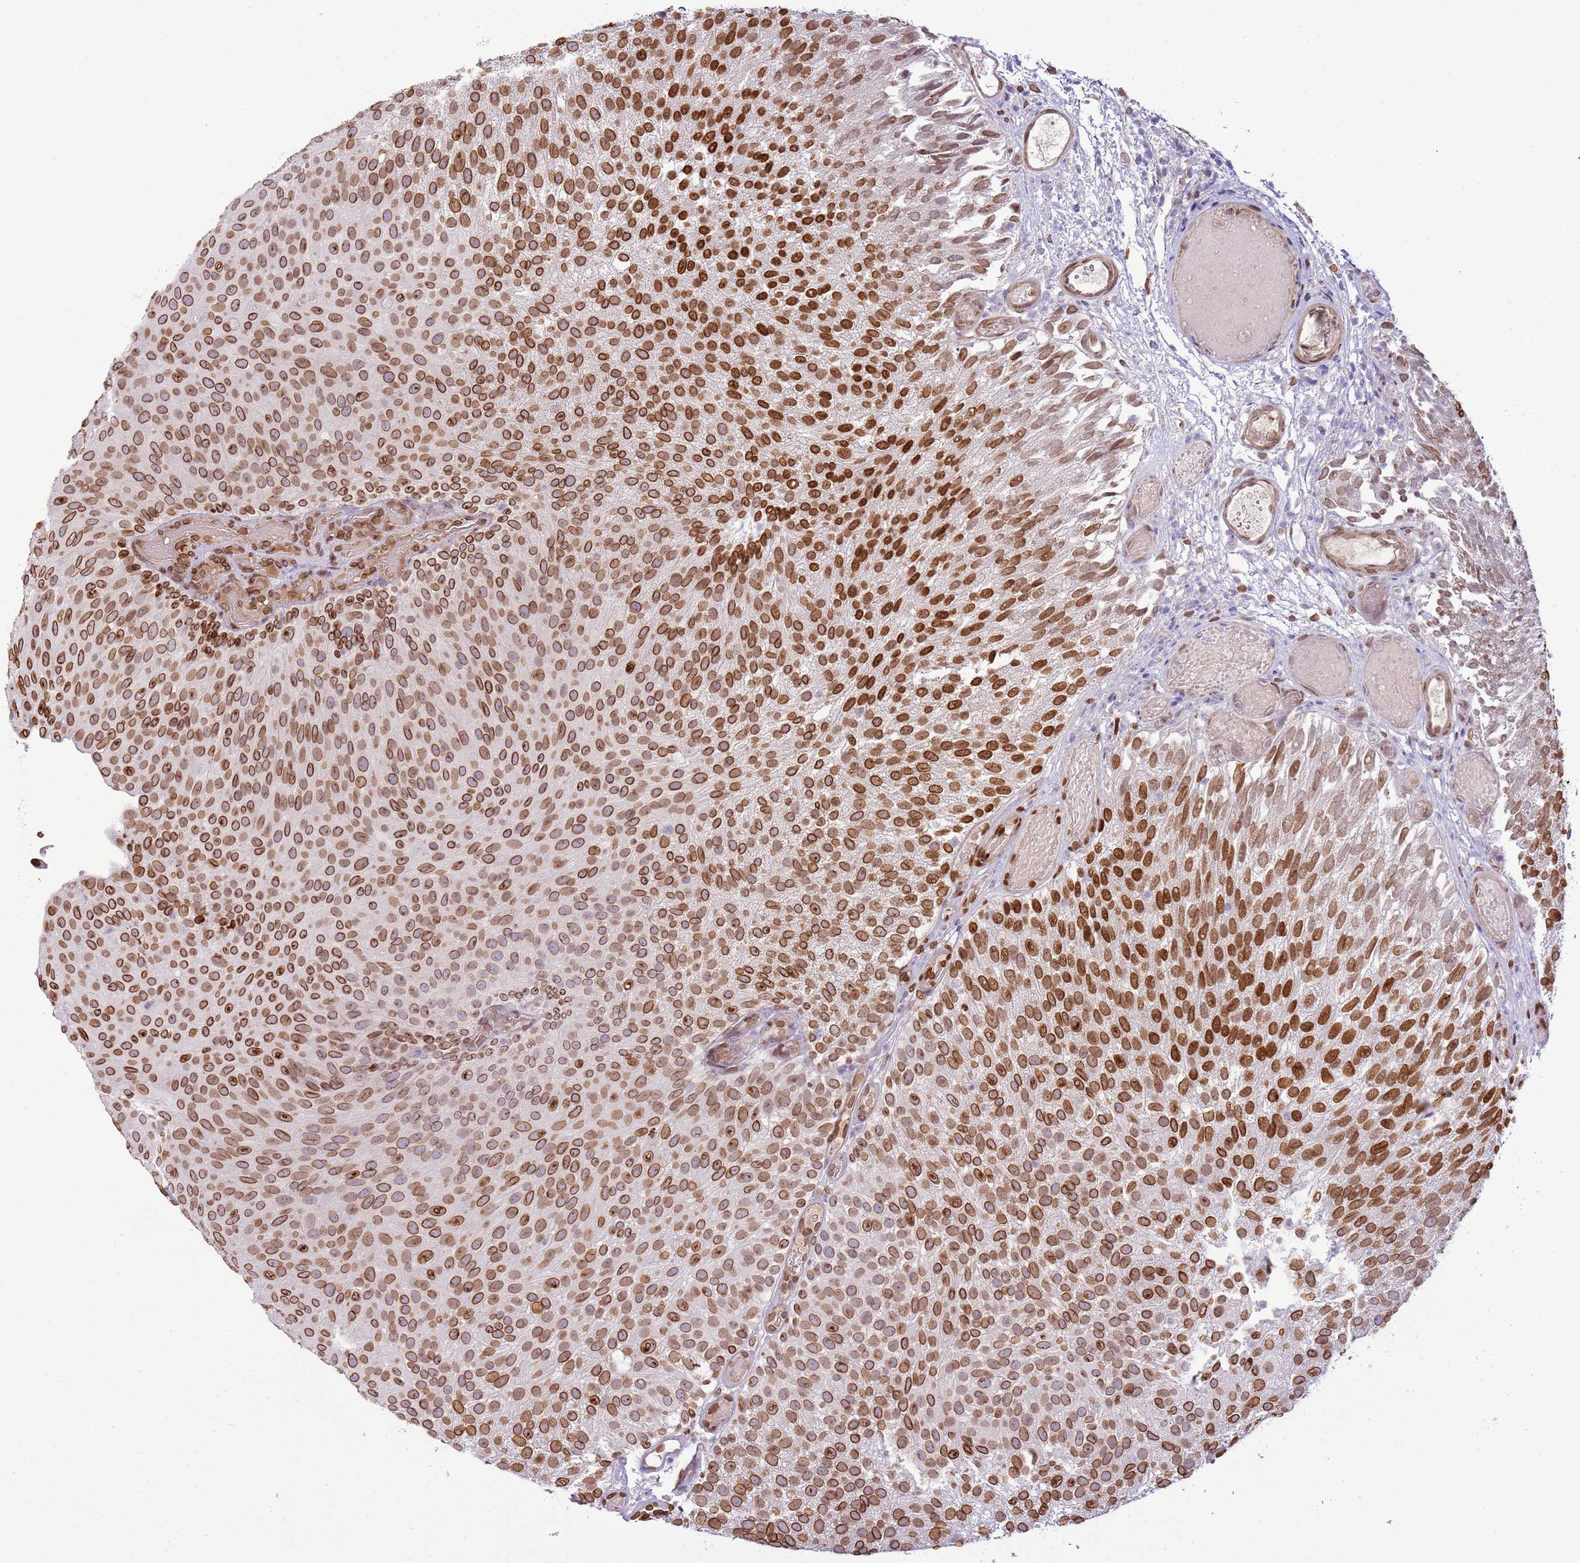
{"staining": {"intensity": "strong", "quantity": ">75%", "location": "cytoplasmic/membranous,nuclear"}, "tissue": "urothelial cancer", "cell_type": "Tumor cells", "image_type": "cancer", "snomed": [{"axis": "morphology", "description": "Urothelial carcinoma, Low grade"}, {"axis": "topography", "description": "Urinary bladder"}], "caption": "Immunohistochemical staining of human low-grade urothelial carcinoma demonstrates high levels of strong cytoplasmic/membranous and nuclear positivity in approximately >75% of tumor cells.", "gene": "TMEM47", "patient": {"sex": "male", "age": 78}}